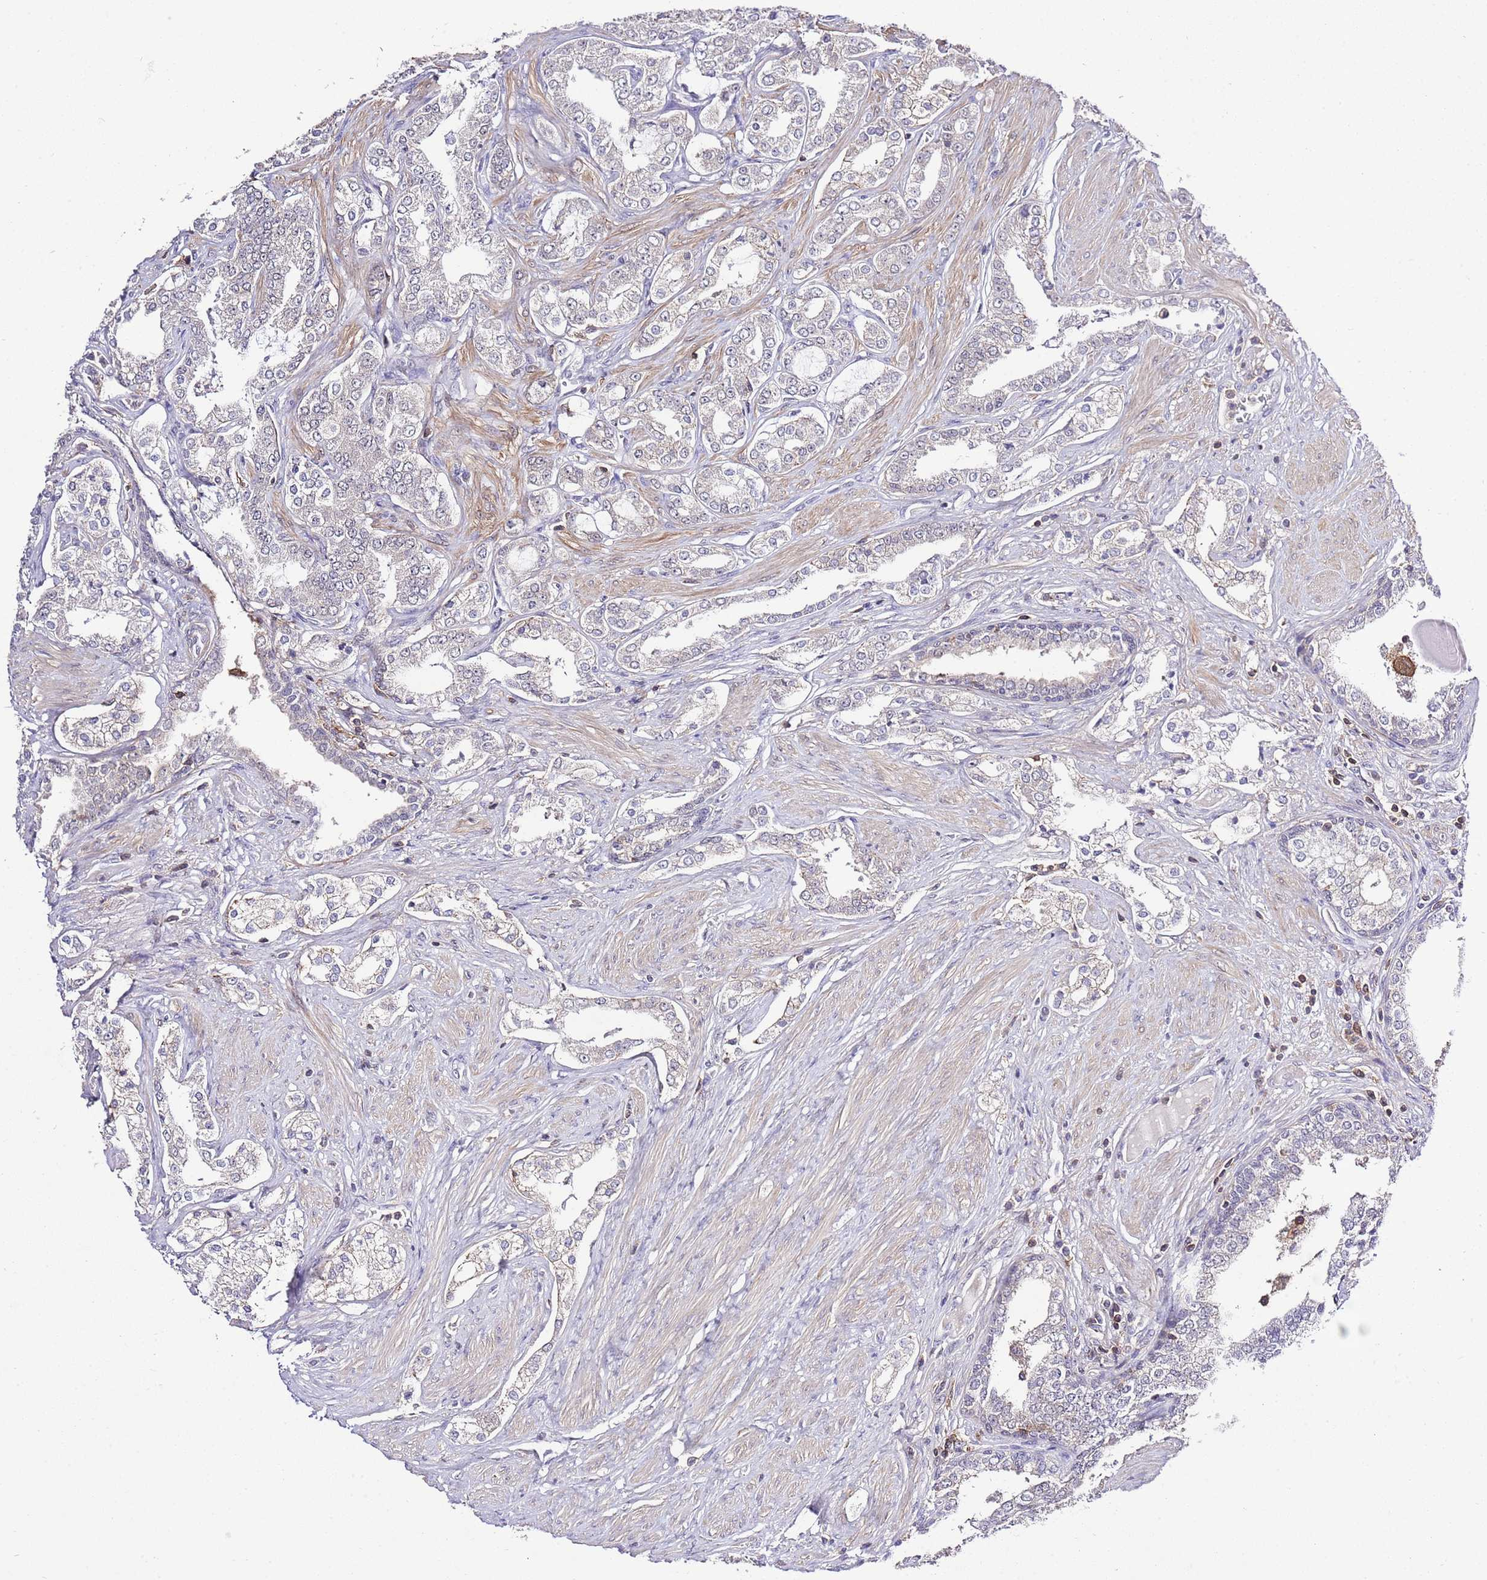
{"staining": {"intensity": "negative", "quantity": "none", "location": "none"}, "tissue": "prostate cancer", "cell_type": "Tumor cells", "image_type": "cancer", "snomed": [{"axis": "morphology", "description": "Adenocarcinoma, High grade"}, {"axis": "topography", "description": "Prostate"}], "caption": "Immunohistochemistry (IHC) photomicrograph of neoplastic tissue: human prostate cancer stained with DAB (3,3'-diaminobenzidine) displays no significant protein staining in tumor cells.", "gene": "EFHD1", "patient": {"sex": "male", "age": 71}}